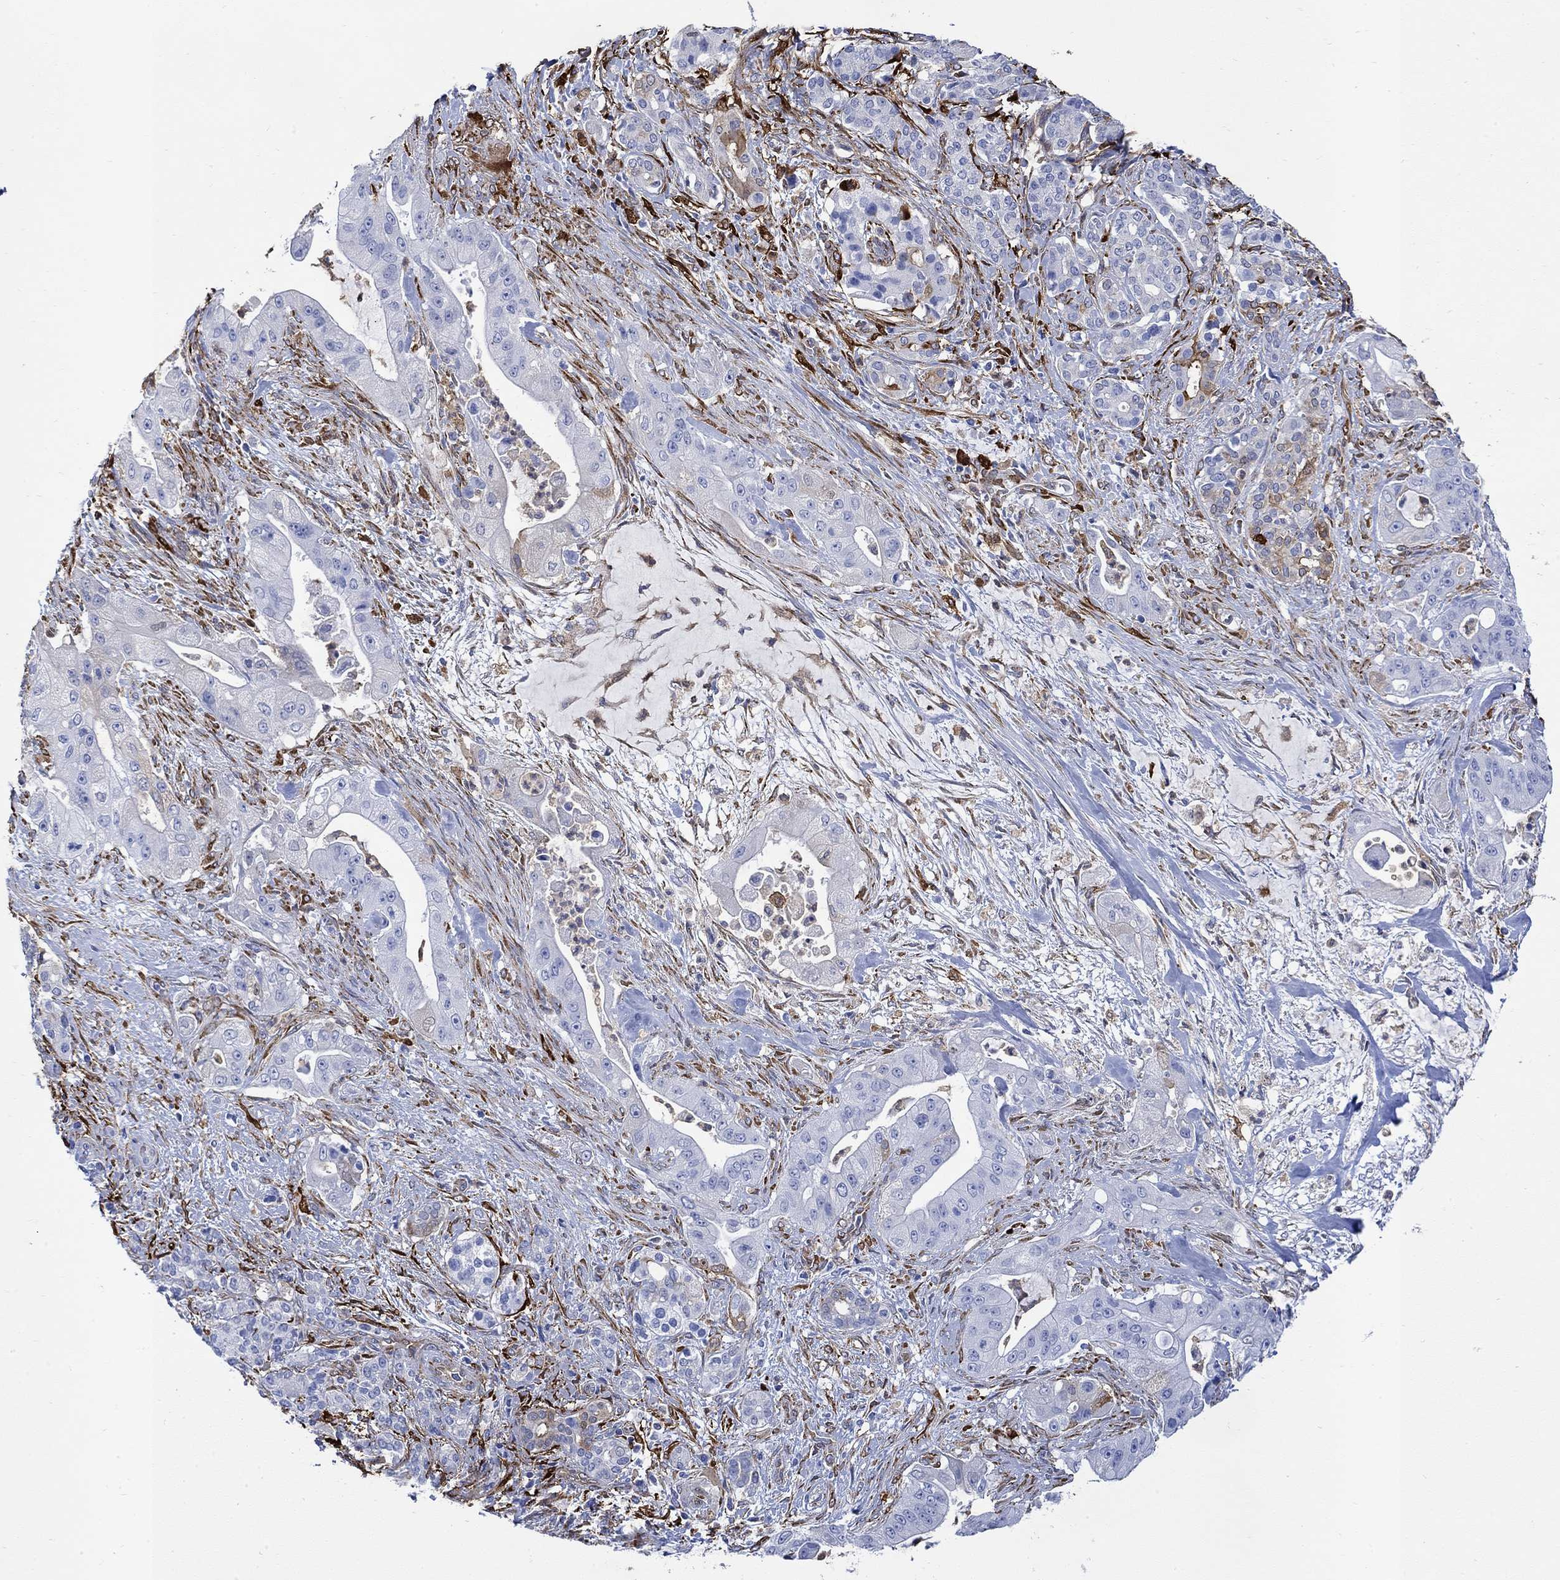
{"staining": {"intensity": "negative", "quantity": "none", "location": "none"}, "tissue": "pancreatic cancer", "cell_type": "Tumor cells", "image_type": "cancer", "snomed": [{"axis": "morphology", "description": "Normal tissue, NOS"}, {"axis": "morphology", "description": "Inflammation, NOS"}, {"axis": "morphology", "description": "Adenocarcinoma, NOS"}, {"axis": "topography", "description": "Pancreas"}], "caption": "An IHC photomicrograph of pancreatic cancer (adenocarcinoma) is shown. There is no staining in tumor cells of pancreatic cancer (adenocarcinoma). Brightfield microscopy of immunohistochemistry (IHC) stained with DAB (3,3'-diaminobenzidine) (brown) and hematoxylin (blue), captured at high magnification.", "gene": "TGM2", "patient": {"sex": "male", "age": 57}}